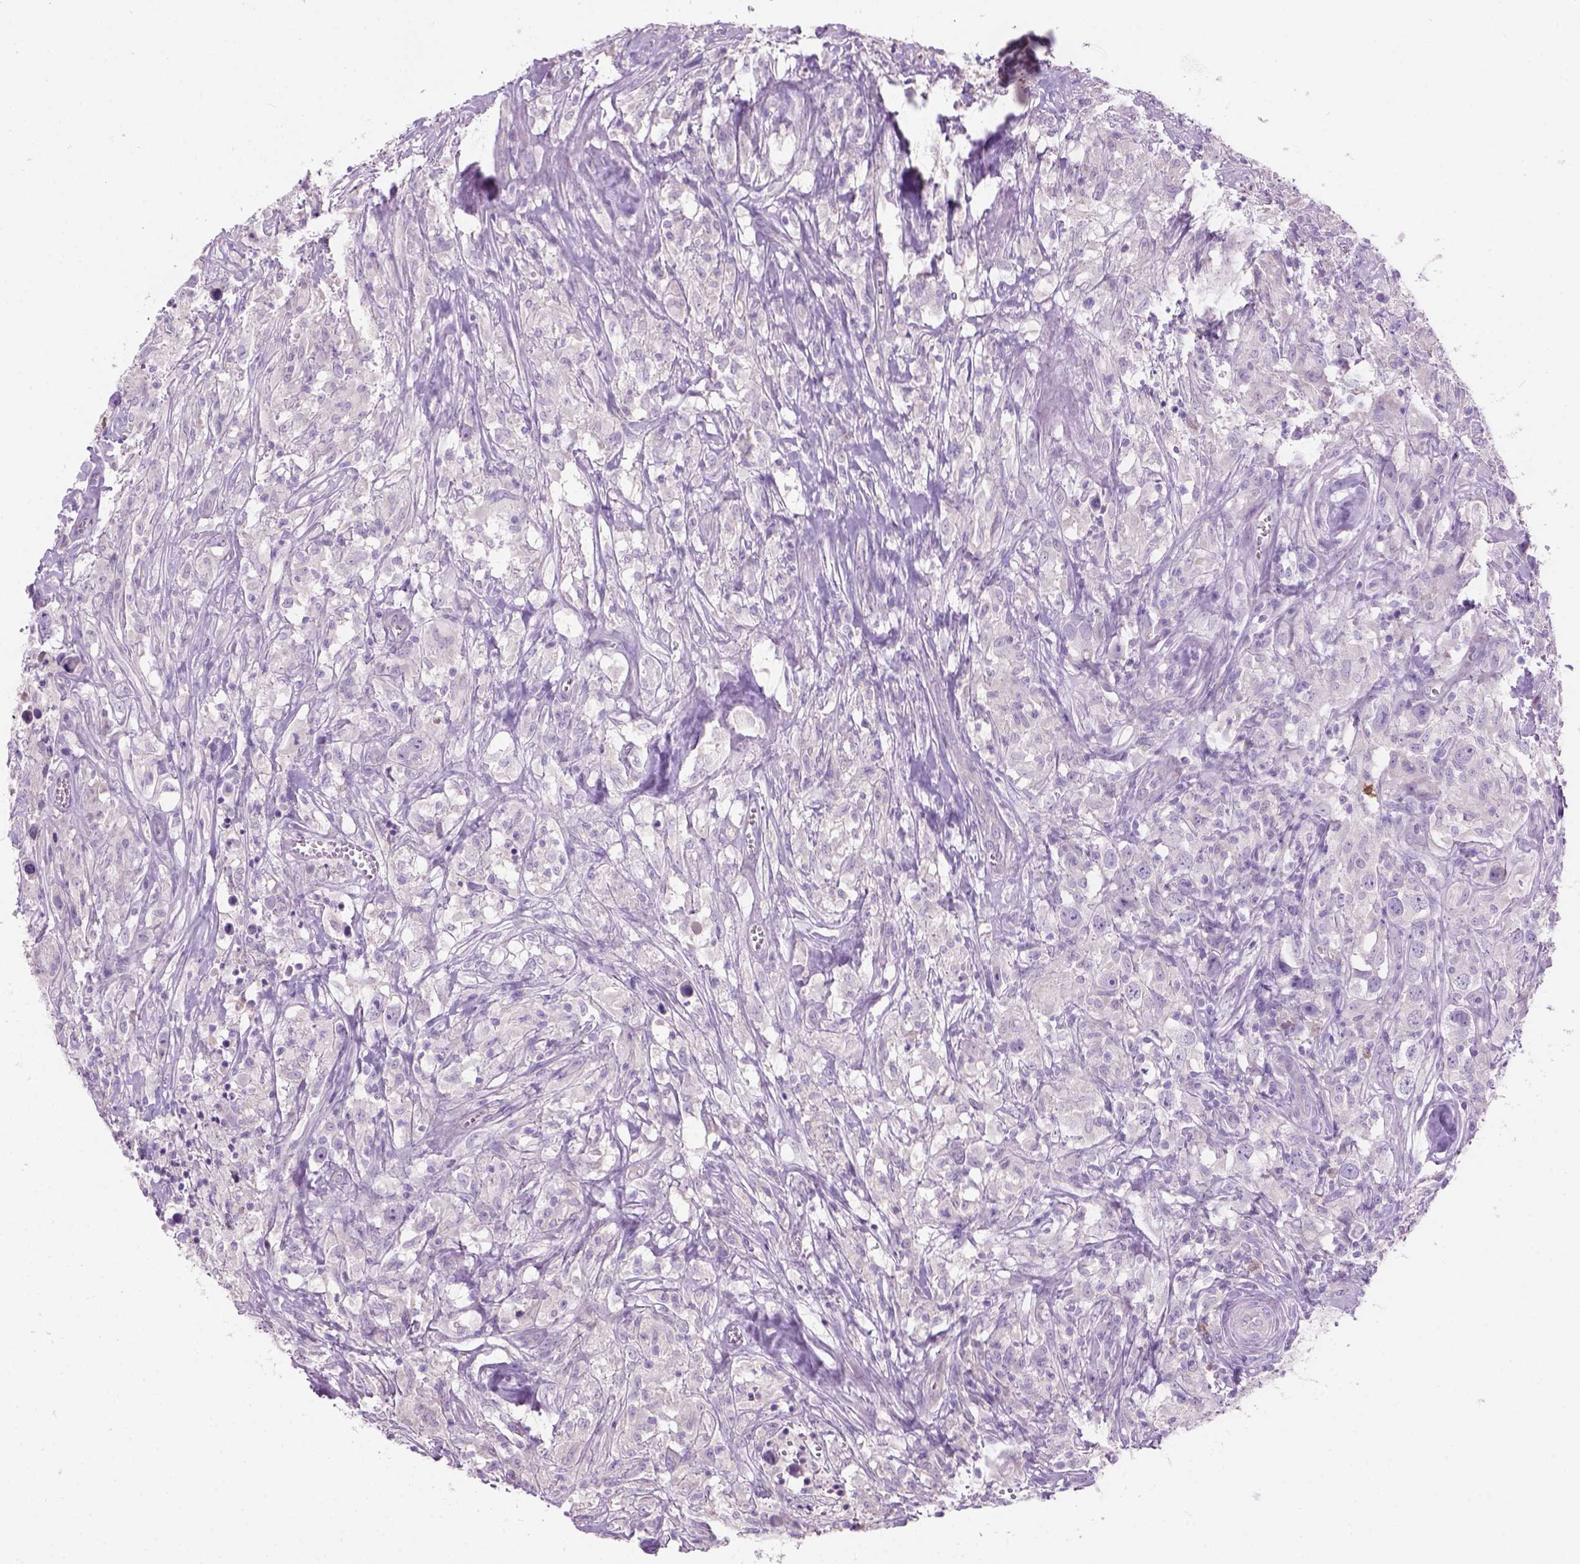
{"staining": {"intensity": "negative", "quantity": "none", "location": "none"}, "tissue": "testis cancer", "cell_type": "Tumor cells", "image_type": "cancer", "snomed": [{"axis": "morphology", "description": "Seminoma, NOS"}, {"axis": "topography", "description": "Testis"}], "caption": "Tumor cells show no significant positivity in testis cancer (seminoma).", "gene": "CD84", "patient": {"sex": "male", "age": 49}}